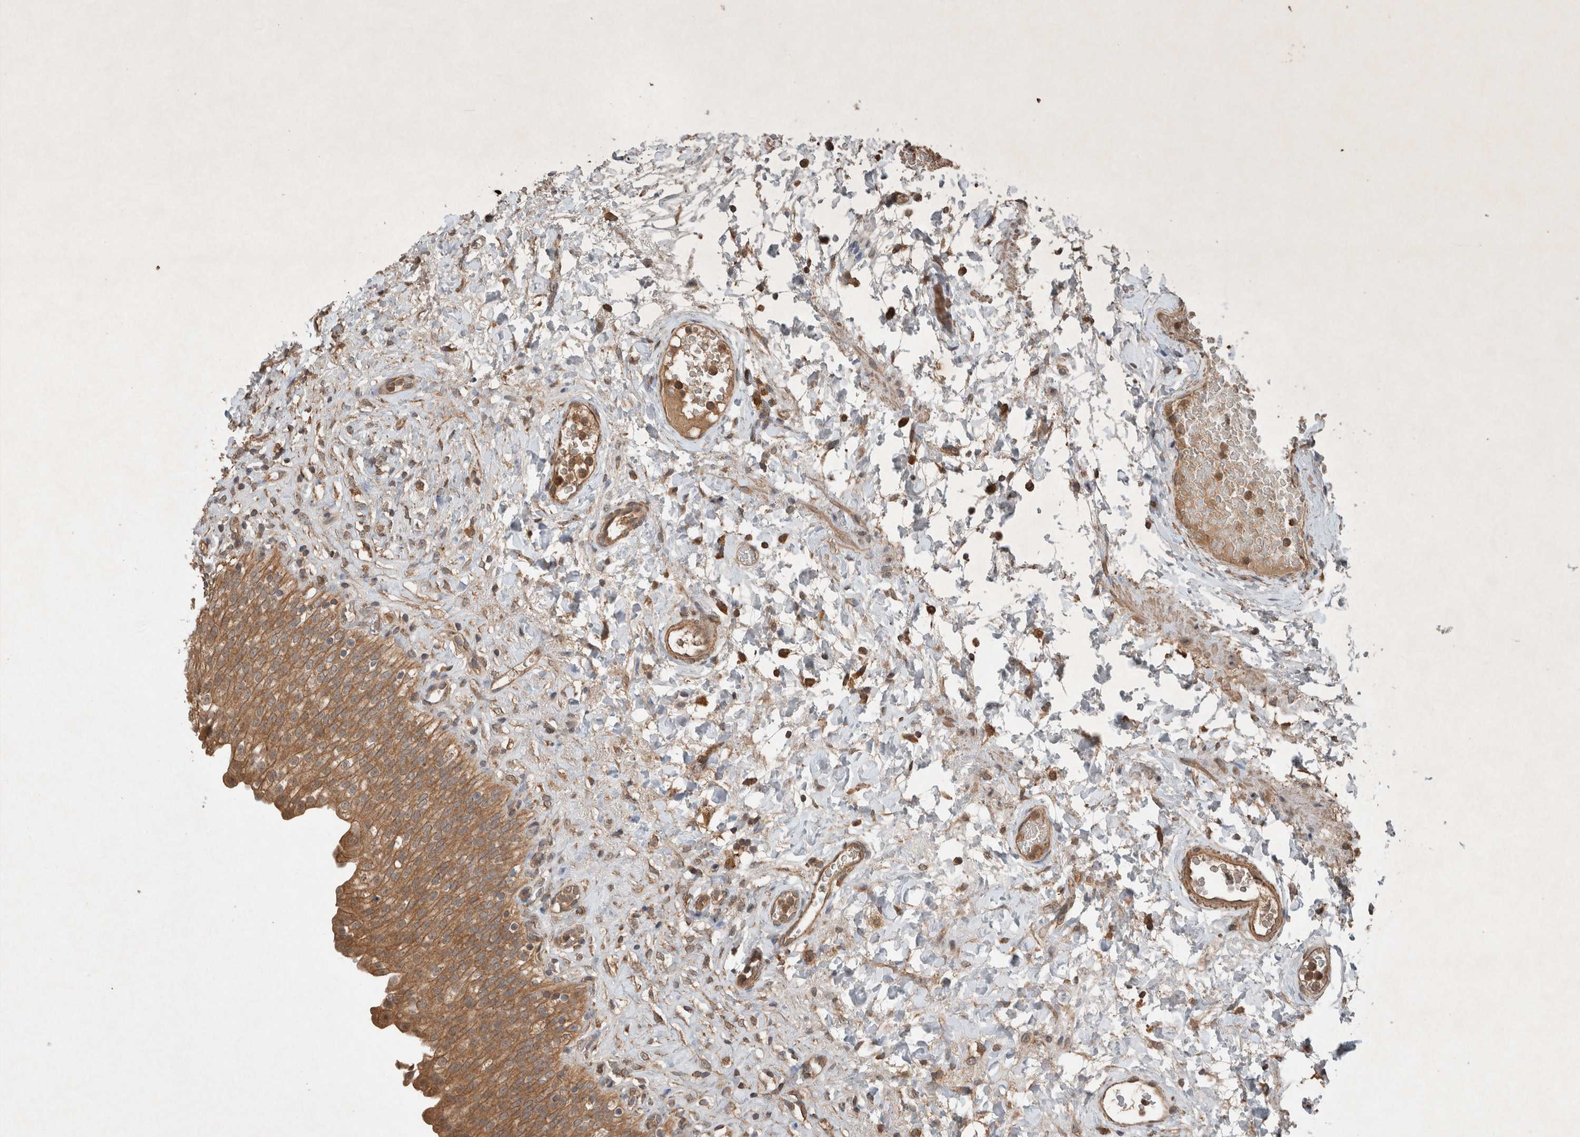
{"staining": {"intensity": "moderate", "quantity": ">75%", "location": "cytoplasmic/membranous"}, "tissue": "urinary bladder", "cell_type": "Urothelial cells", "image_type": "normal", "snomed": [{"axis": "morphology", "description": "Urothelial carcinoma, High grade"}, {"axis": "topography", "description": "Urinary bladder"}], "caption": "Urinary bladder stained with a brown dye displays moderate cytoplasmic/membranous positive positivity in about >75% of urothelial cells.", "gene": "KLK14", "patient": {"sex": "male", "age": 46}}